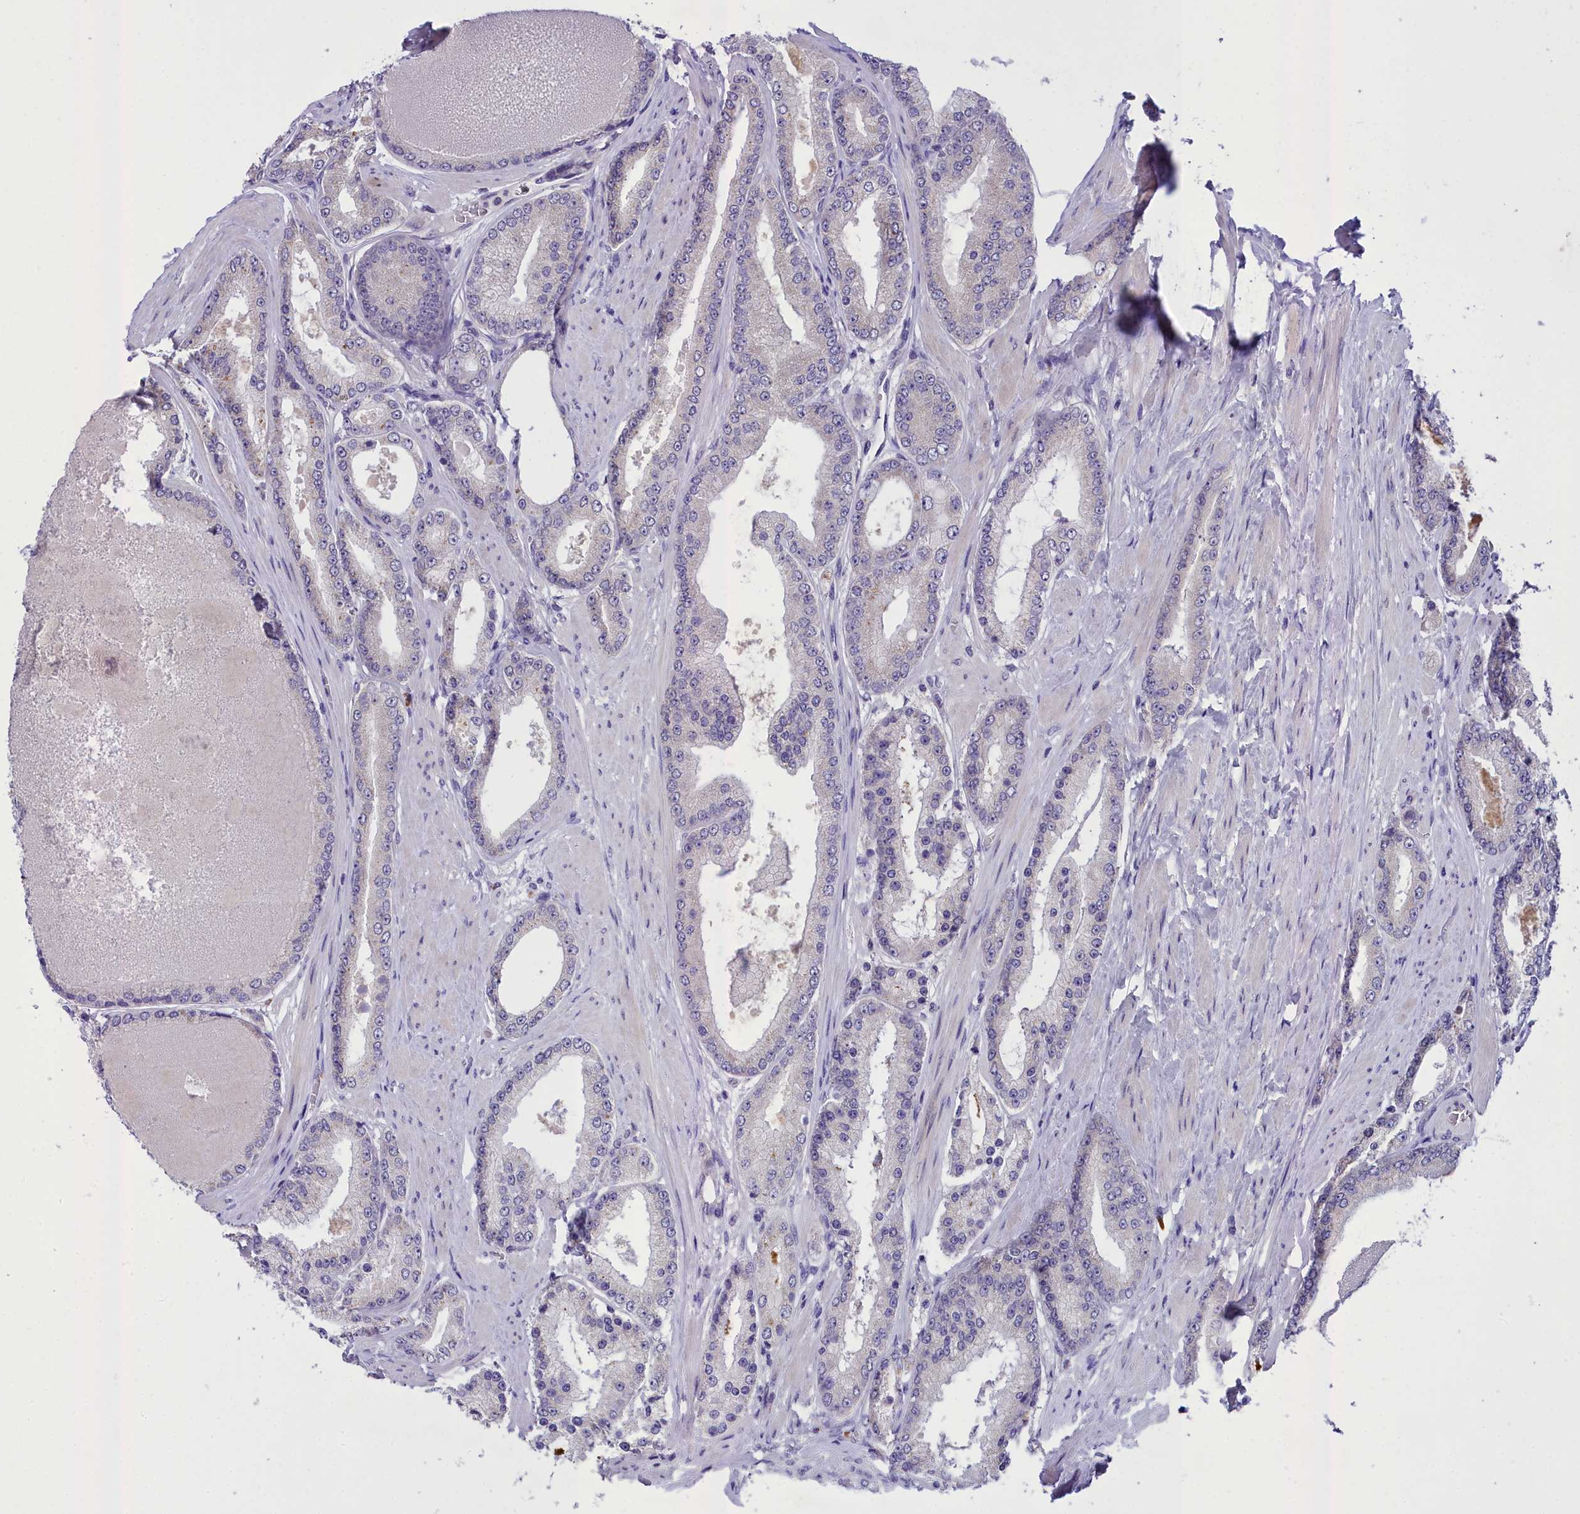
{"staining": {"intensity": "negative", "quantity": "none", "location": "none"}, "tissue": "prostate cancer", "cell_type": "Tumor cells", "image_type": "cancer", "snomed": [{"axis": "morphology", "description": "Adenocarcinoma, High grade"}, {"axis": "topography", "description": "Prostate"}], "caption": "The histopathology image shows no staining of tumor cells in prostate cancer.", "gene": "MIIP", "patient": {"sex": "male", "age": 59}}